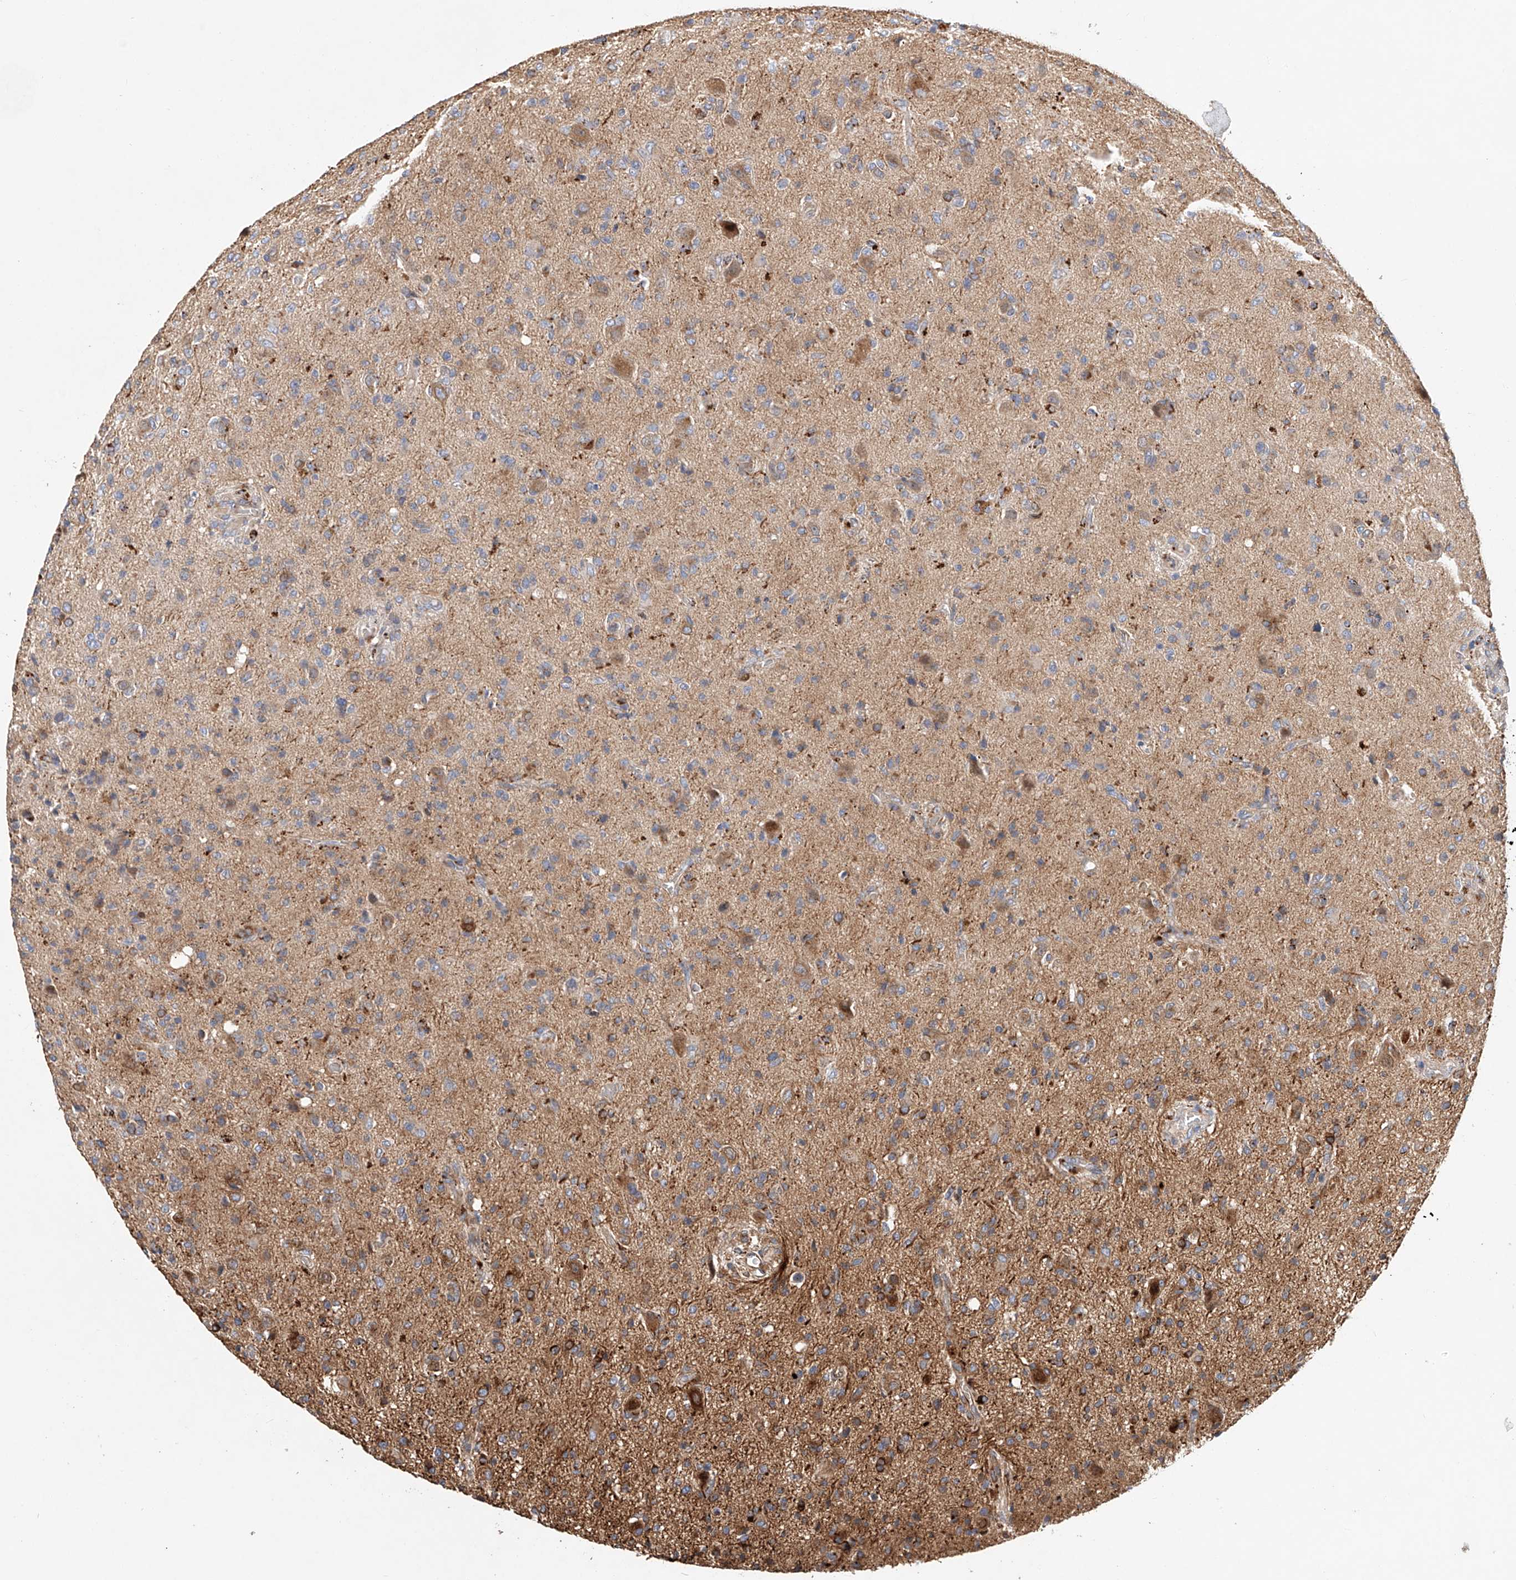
{"staining": {"intensity": "moderate", "quantity": "25%-75%", "location": "cytoplasmic/membranous"}, "tissue": "glioma", "cell_type": "Tumor cells", "image_type": "cancer", "snomed": [{"axis": "morphology", "description": "Glioma, malignant, High grade"}, {"axis": "topography", "description": "Brain"}], "caption": "An image of high-grade glioma (malignant) stained for a protein demonstrates moderate cytoplasmic/membranous brown staining in tumor cells.", "gene": "HGSNAT", "patient": {"sex": "female", "age": 57}}